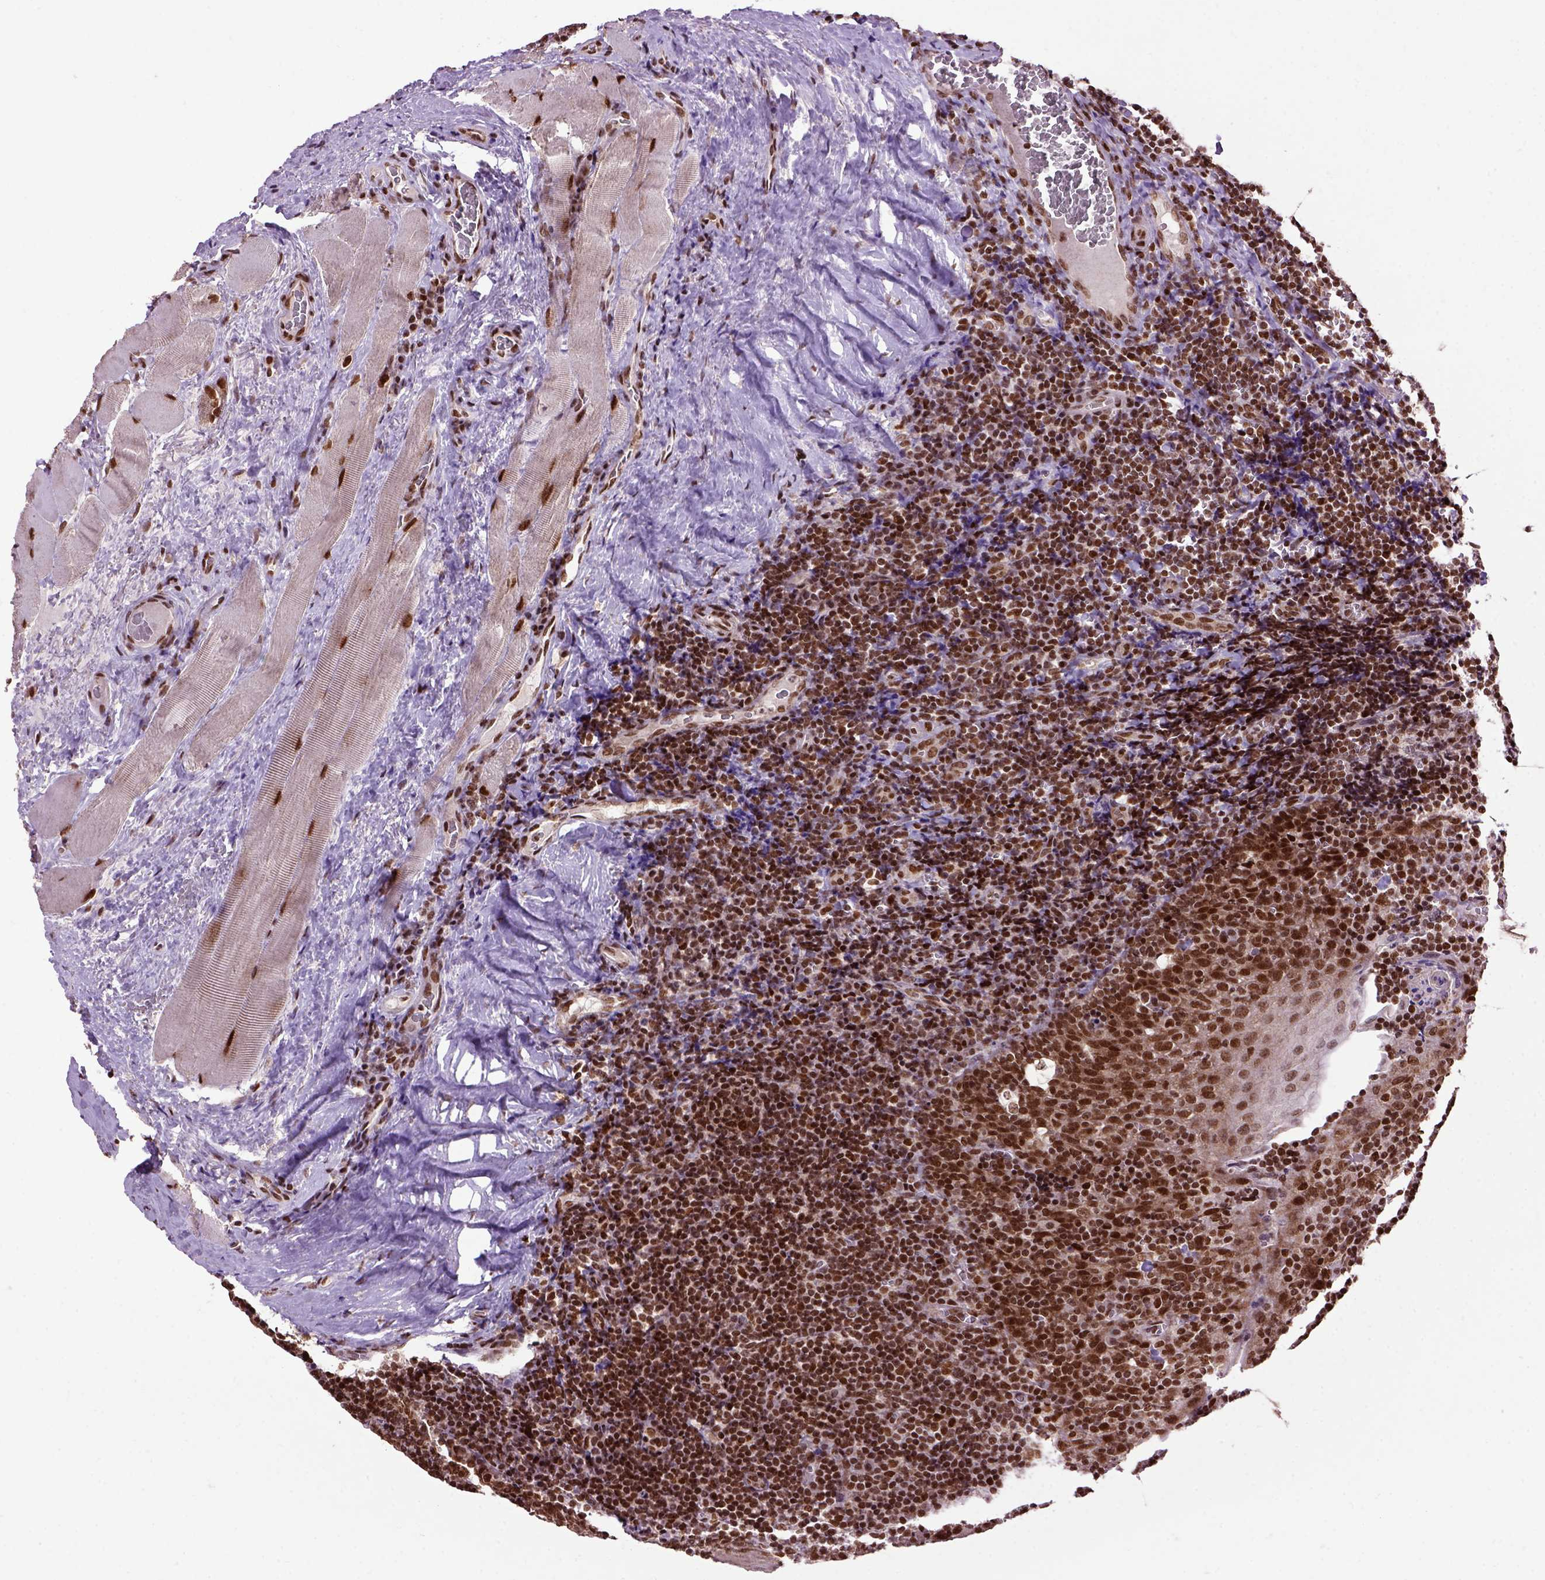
{"staining": {"intensity": "strong", "quantity": "25%-75%", "location": "nuclear"}, "tissue": "tonsil", "cell_type": "Germinal center cells", "image_type": "normal", "snomed": [{"axis": "morphology", "description": "Normal tissue, NOS"}, {"axis": "morphology", "description": "Inflammation, NOS"}, {"axis": "topography", "description": "Tonsil"}], "caption": "Immunohistochemistry (IHC) micrograph of normal tonsil stained for a protein (brown), which exhibits high levels of strong nuclear positivity in approximately 25%-75% of germinal center cells.", "gene": "CELF1", "patient": {"sex": "female", "age": 31}}